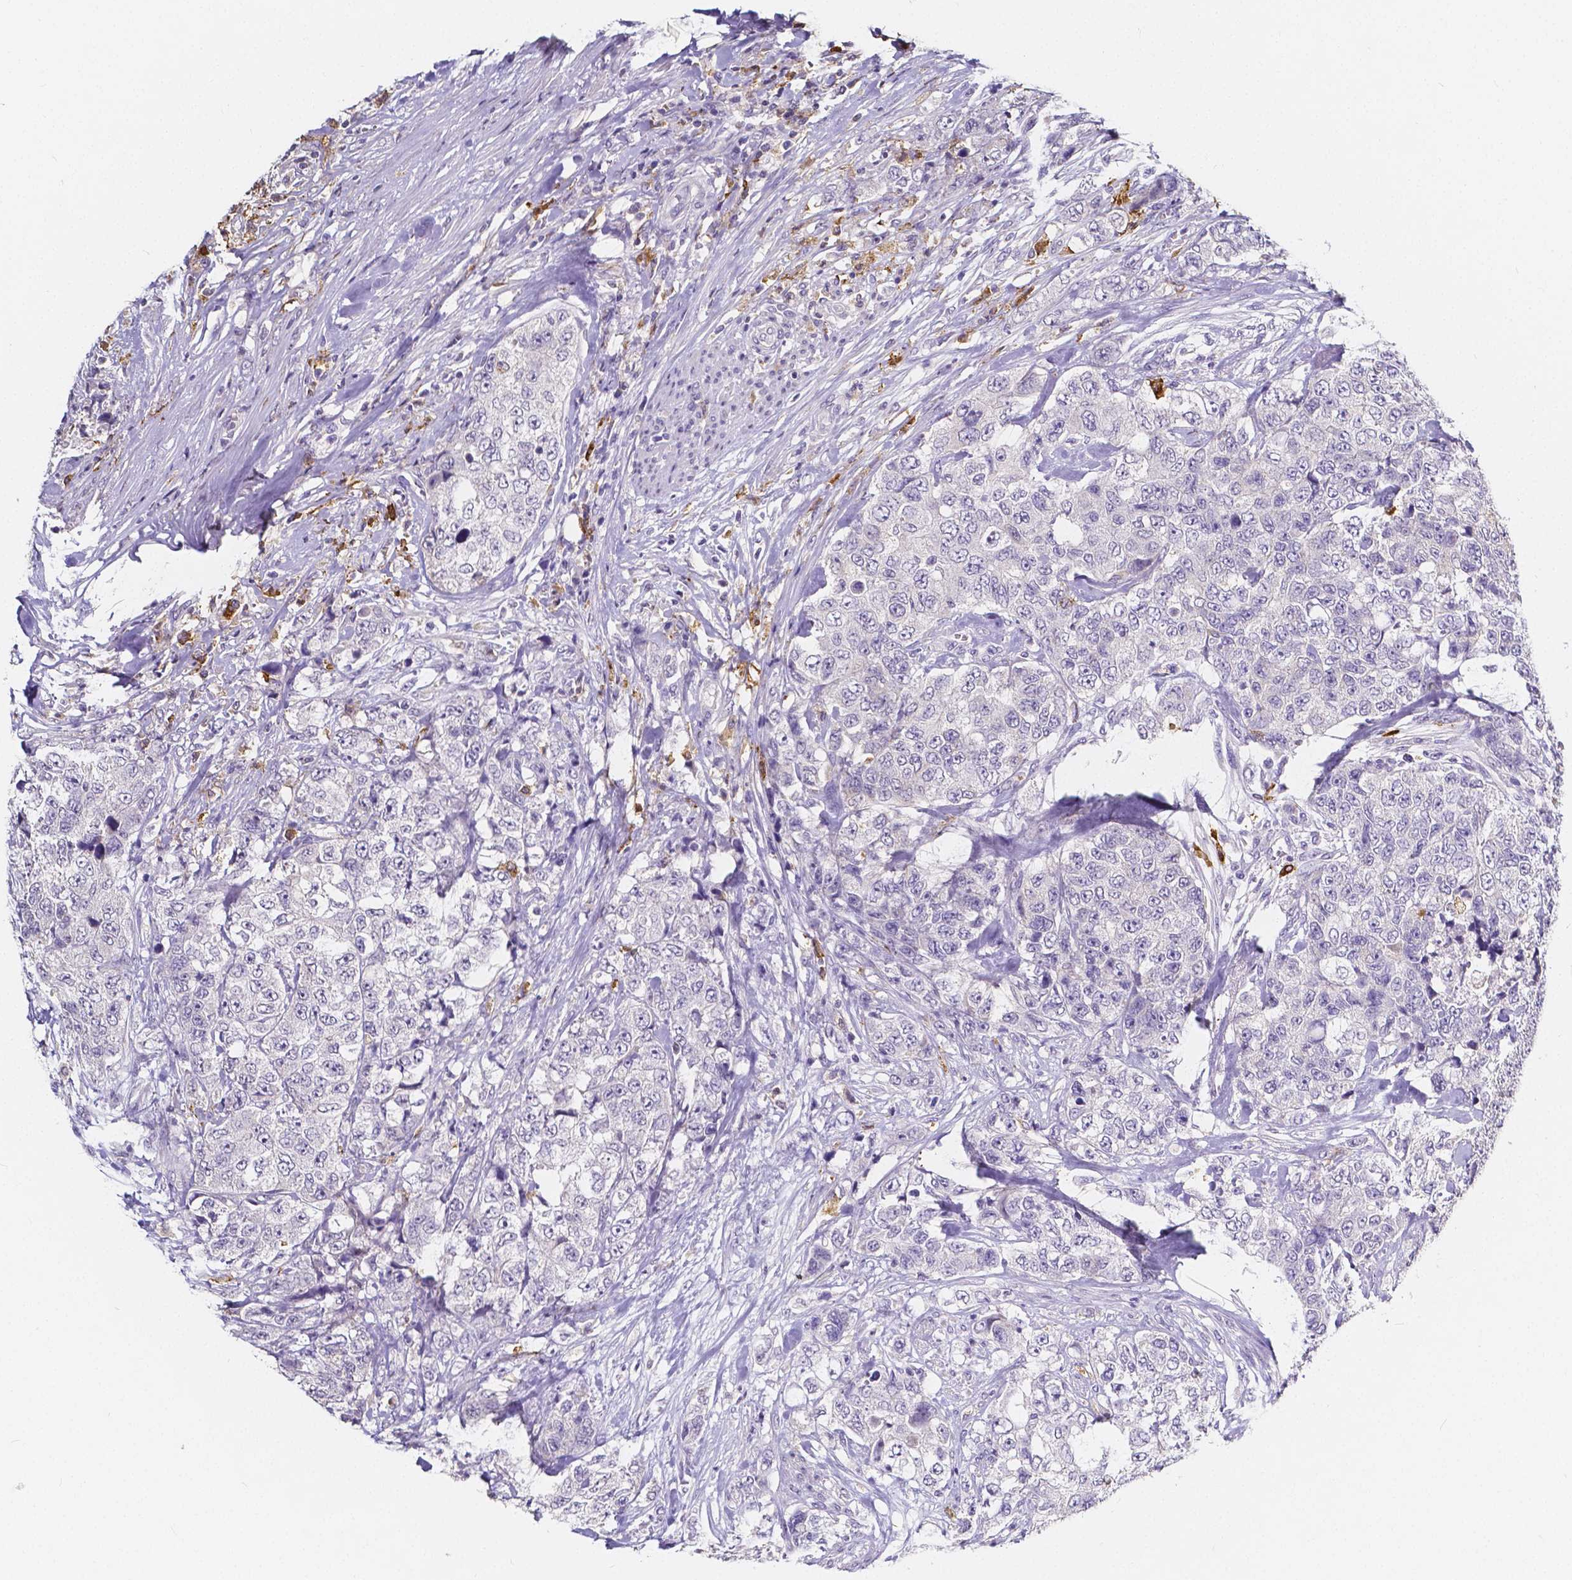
{"staining": {"intensity": "negative", "quantity": "none", "location": "none"}, "tissue": "urothelial cancer", "cell_type": "Tumor cells", "image_type": "cancer", "snomed": [{"axis": "morphology", "description": "Urothelial carcinoma, High grade"}, {"axis": "topography", "description": "Urinary bladder"}], "caption": "This is an IHC image of urothelial cancer. There is no expression in tumor cells.", "gene": "ACP5", "patient": {"sex": "female", "age": 78}}